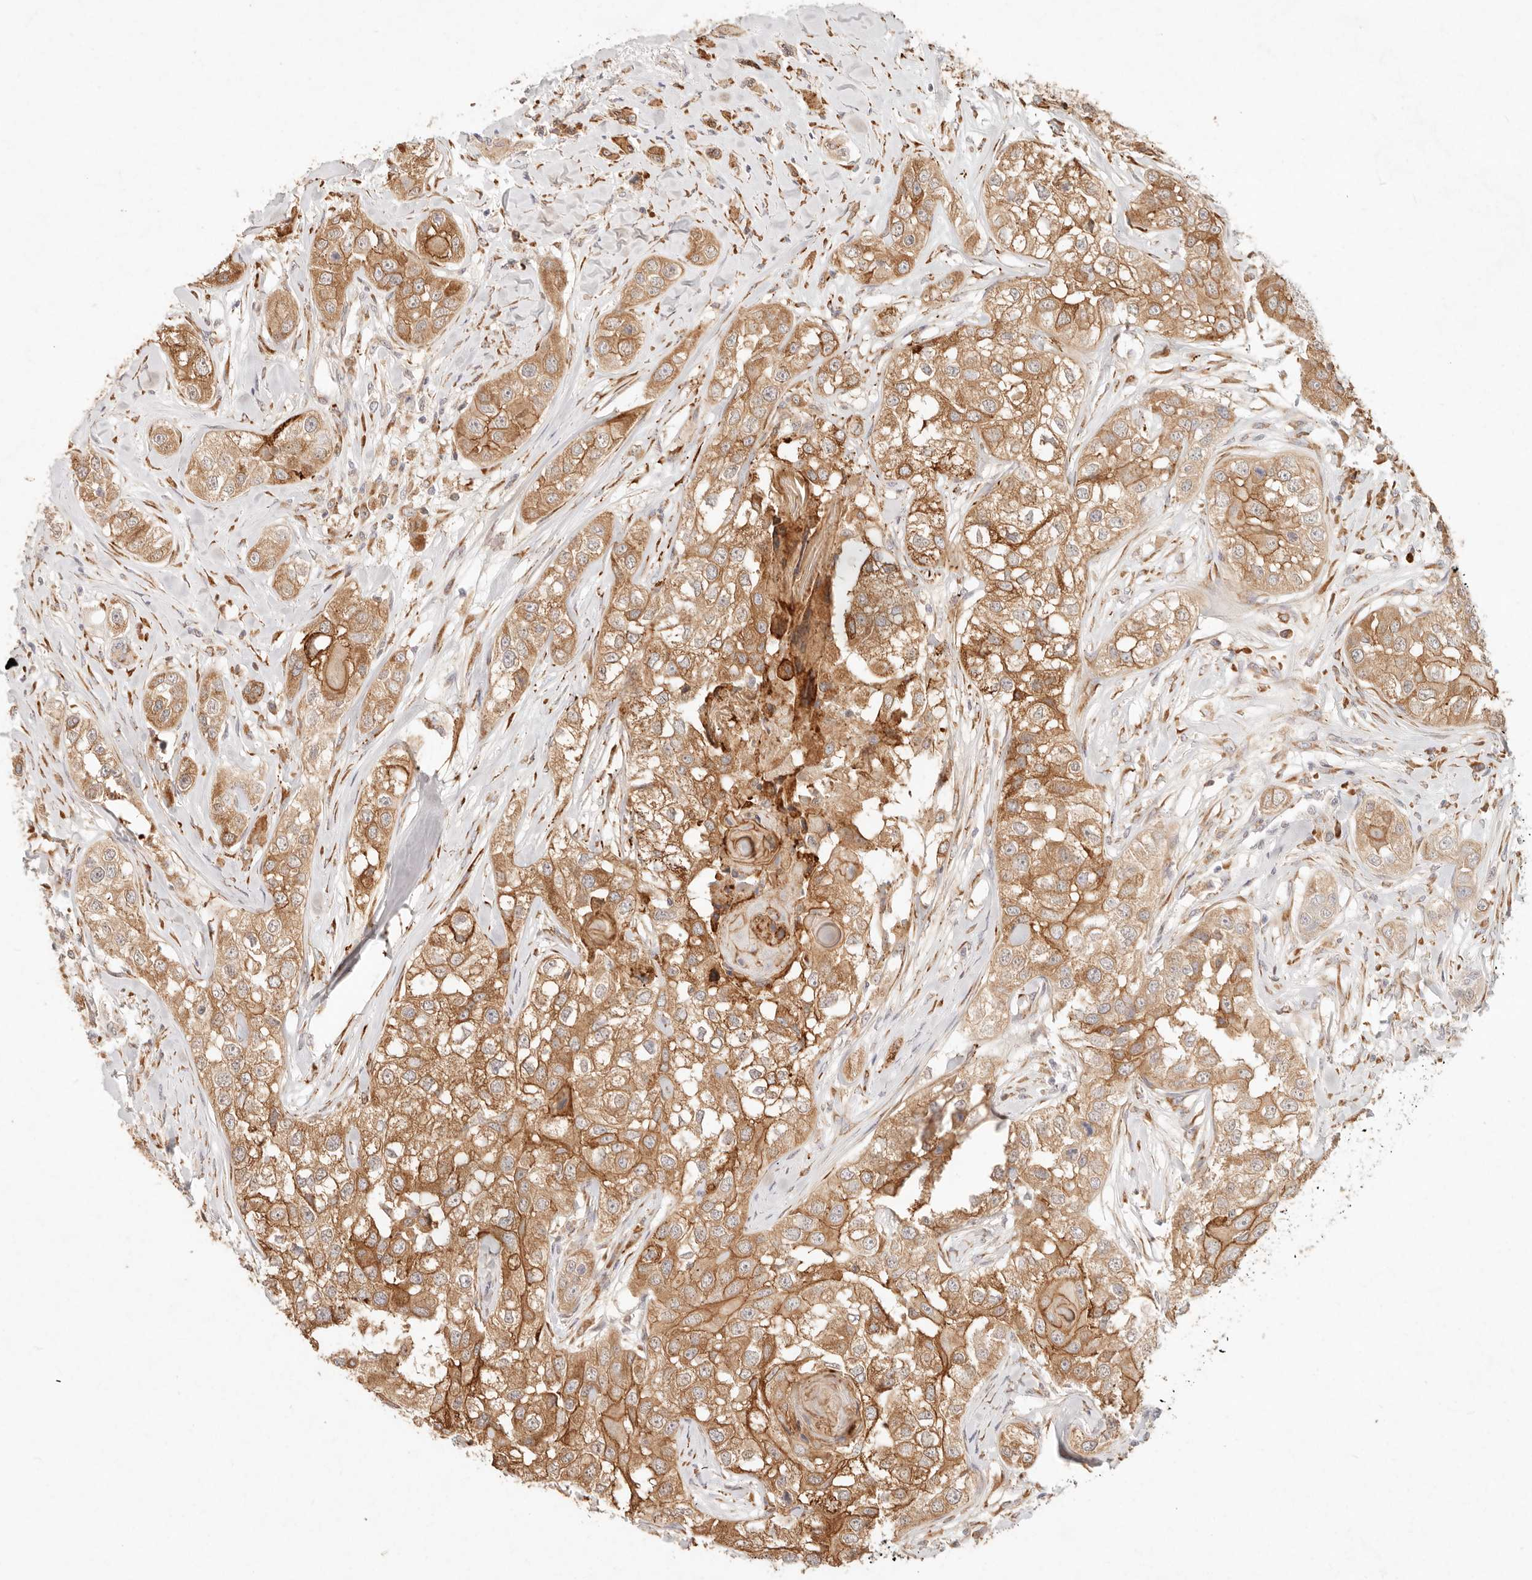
{"staining": {"intensity": "strong", "quantity": ">75%", "location": "cytoplasmic/membranous"}, "tissue": "head and neck cancer", "cell_type": "Tumor cells", "image_type": "cancer", "snomed": [{"axis": "morphology", "description": "Normal tissue, NOS"}, {"axis": "morphology", "description": "Squamous cell carcinoma, NOS"}, {"axis": "topography", "description": "Skeletal muscle"}, {"axis": "topography", "description": "Head-Neck"}], "caption": "Head and neck squamous cell carcinoma was stained to show a protein in brown. There is high levels of strong cytoplasmic/membranous positivity in about >75% of tumor cells. (DAB IHC, brown staining for protein, blue staining for nuclei).", "gene": "C1orf127", "patient": {"sex": "male", "age": 51}}